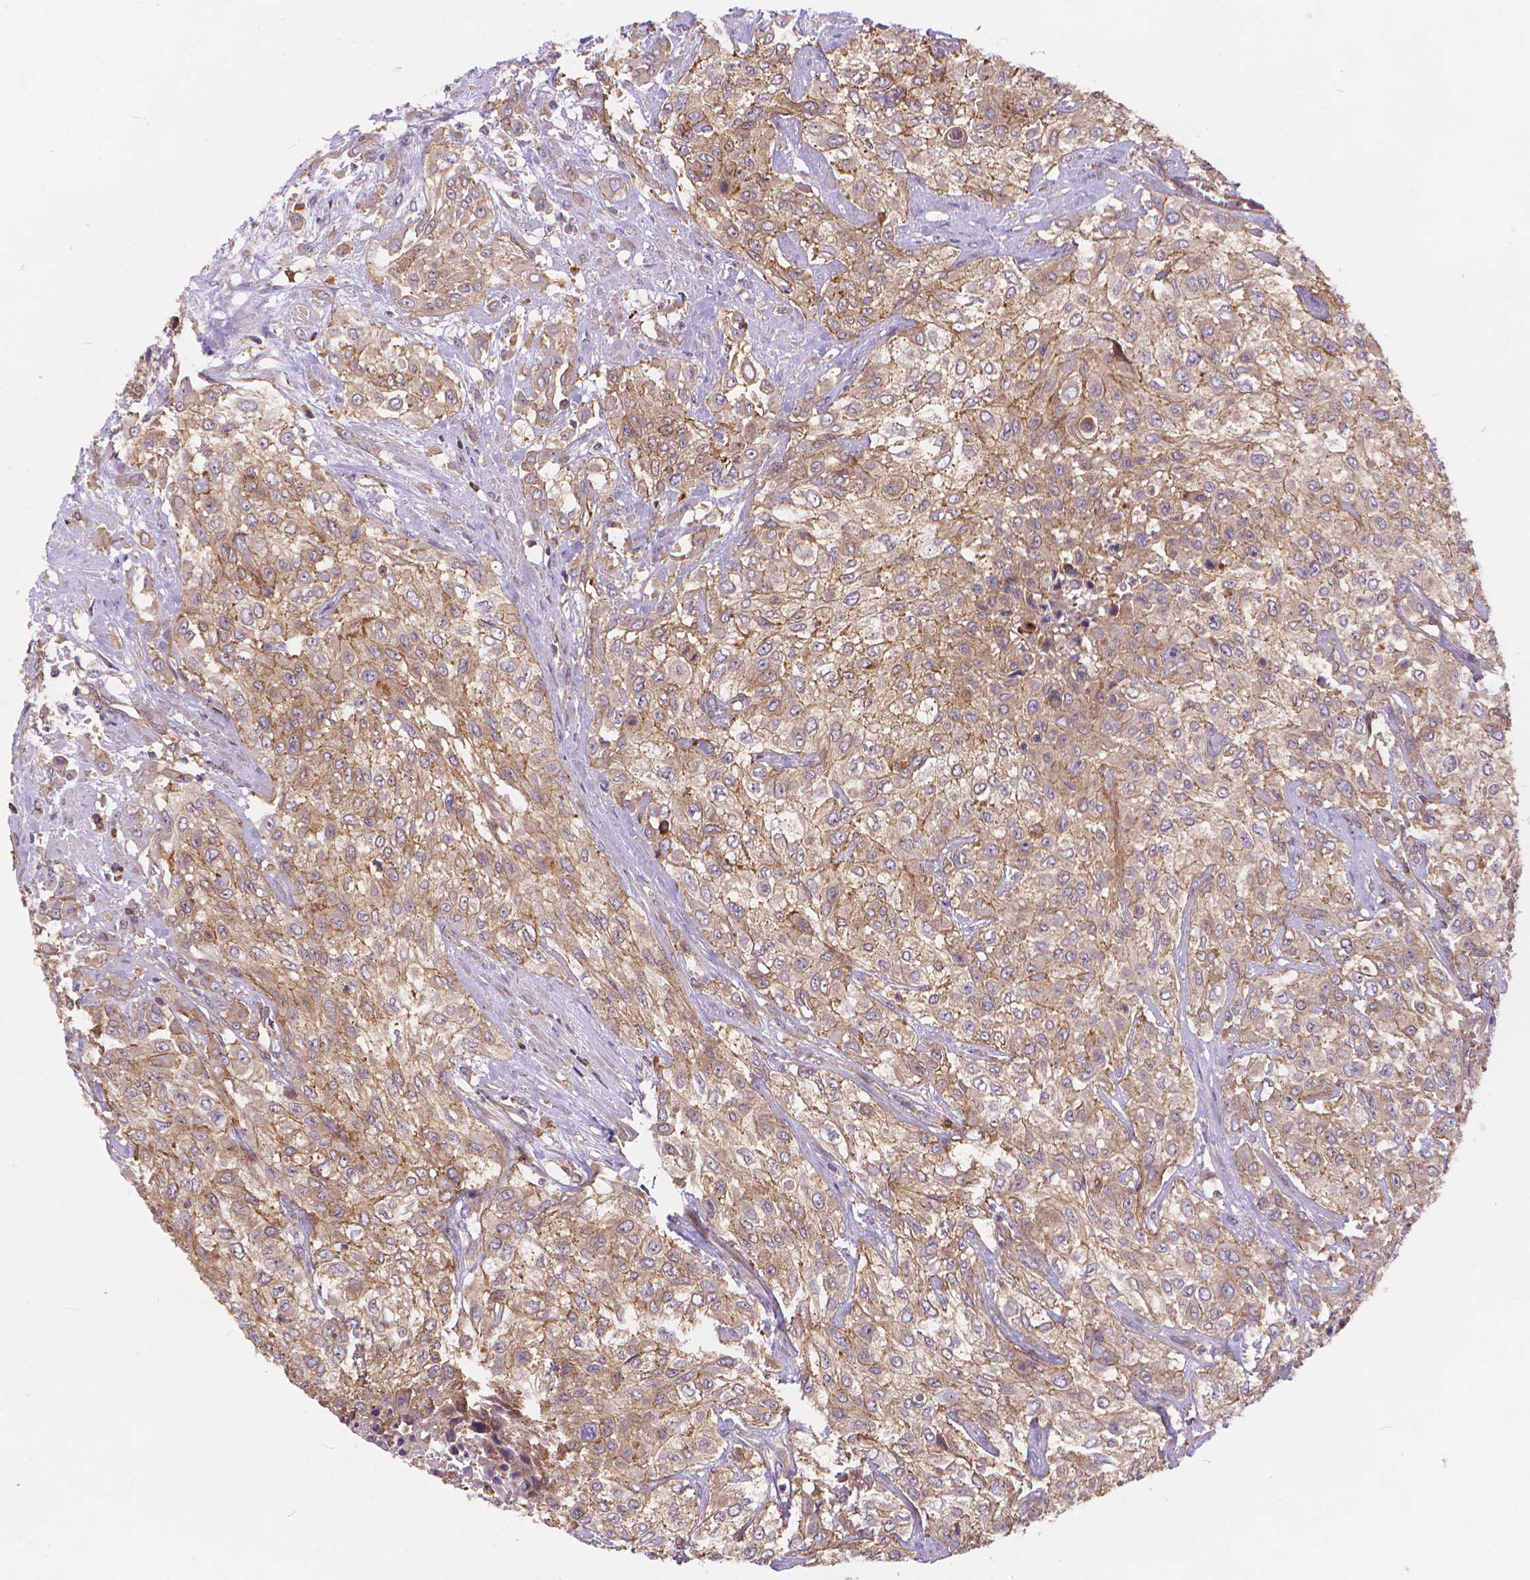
{"staining": {"intensity": "weak", "quantity": ">75%", "location": "cytoplasmic/membranous"}, "tissue": "urothelial cancer", "cell_type": "Tumor cells", "image_type": "cancer", "snomed": [{"axis": "morphology", "description": "Urothelial carcinoma, High grade"}, {"axis": "topography", "description": "Urinary bladder"}], "caption": "Urothelial cancer stained for a protein (brown) shows weak cytoplasmic/membranous positive positivity in about >75% of tumor cells.", "gene": "ARAP1", "patient": {"sex": "male", "age": 57}}